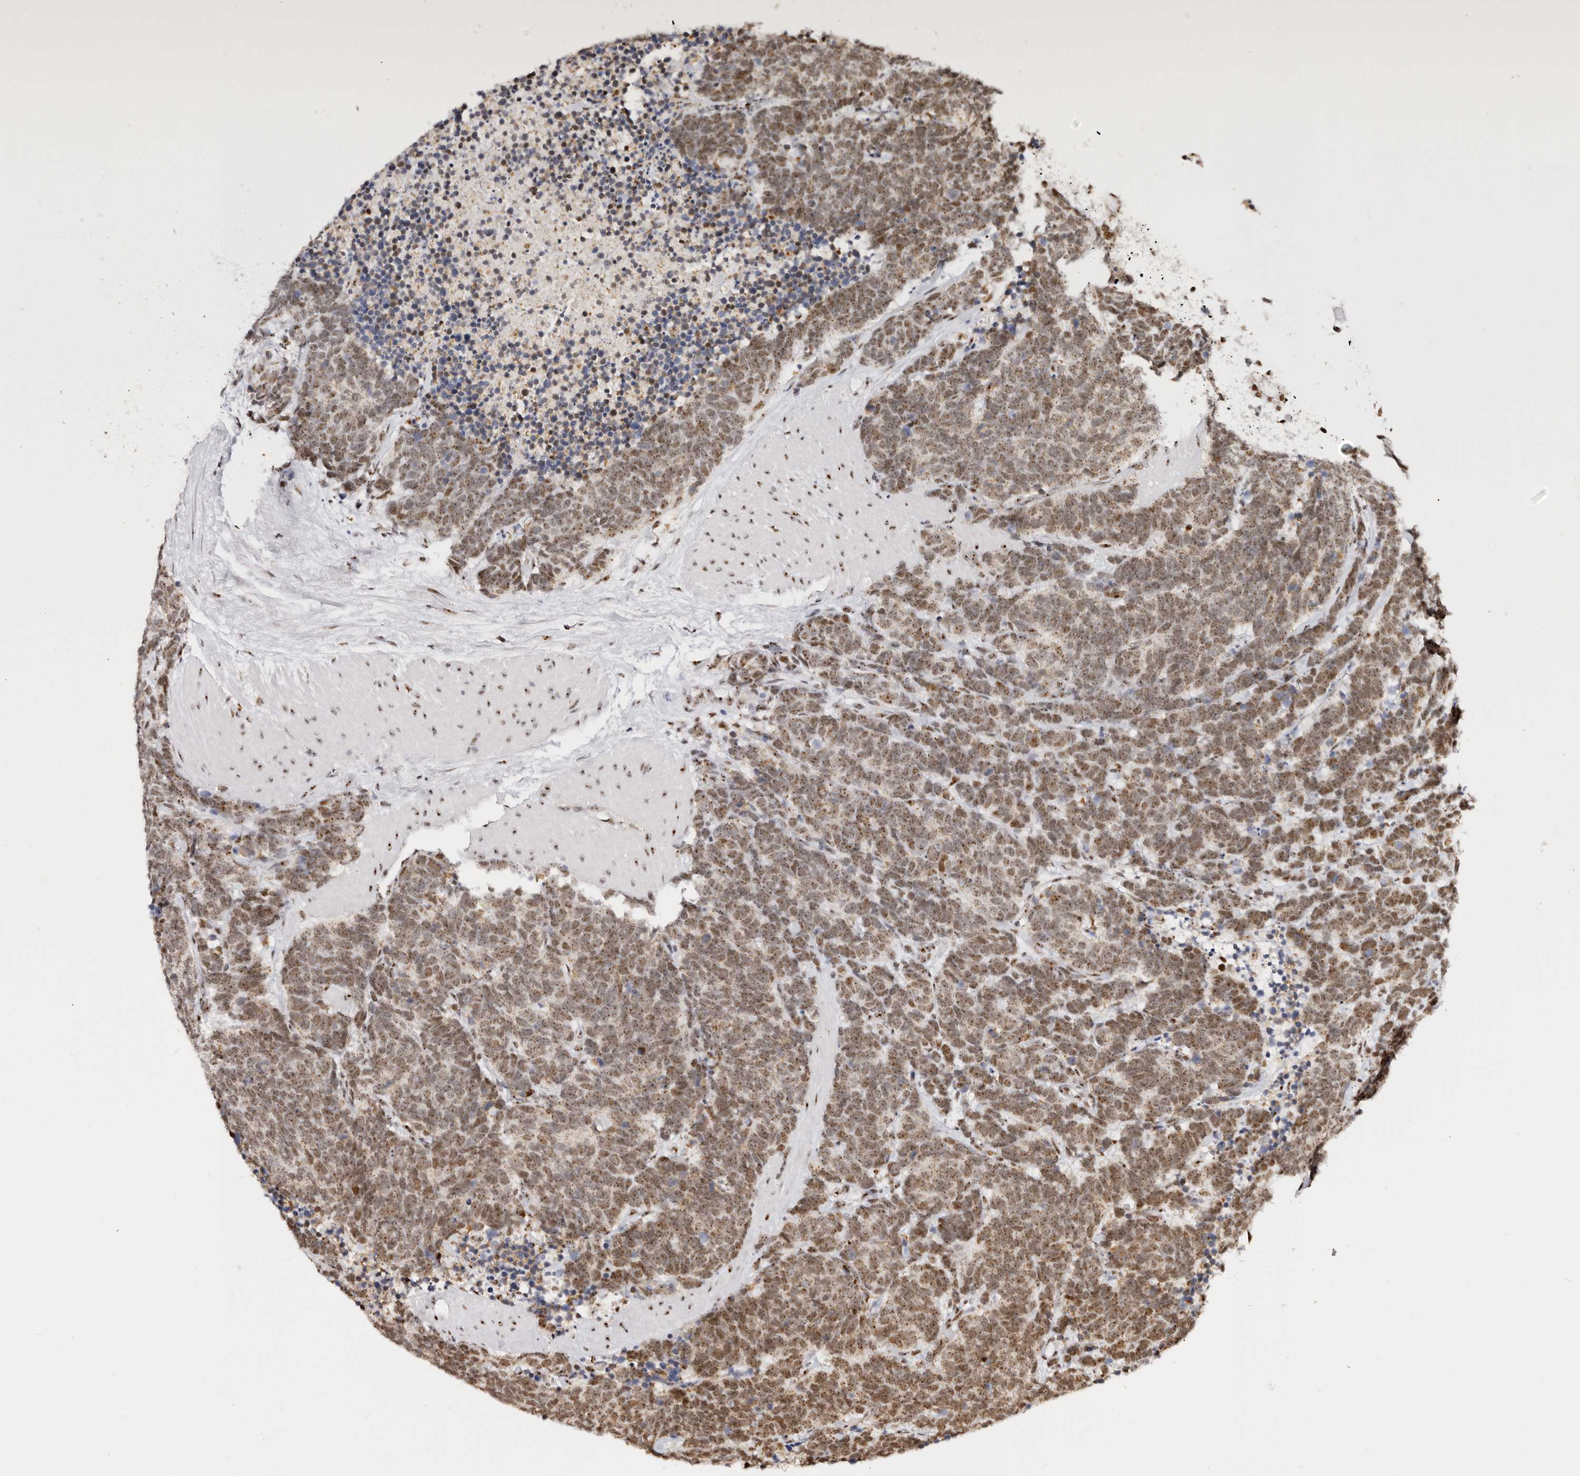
{"staining": {"intensity": "moderate", "quantity": ">75%", "location": "cytoplasmic/membranous,nuclear"}, "tissue": "carcinoid", "cell_type": "Tumor cells", "image_type": "cancer", "snomed": [{"axis": "morphology", "description": "Carcinoma, NOS"}, {"axis": "morphology", "description": "Carcinoid, malignant, NOS"}, {"axis": "topography", "description": "Urinary bladder"}], "caption": "The immunohistochemical stain highlights moderate cytoplasmic/membranous and nuclear staining in tumor cells of carcinoid tissue.", "gene": "IQGAP3", "patient": {"sex": "male", "age": 57}}